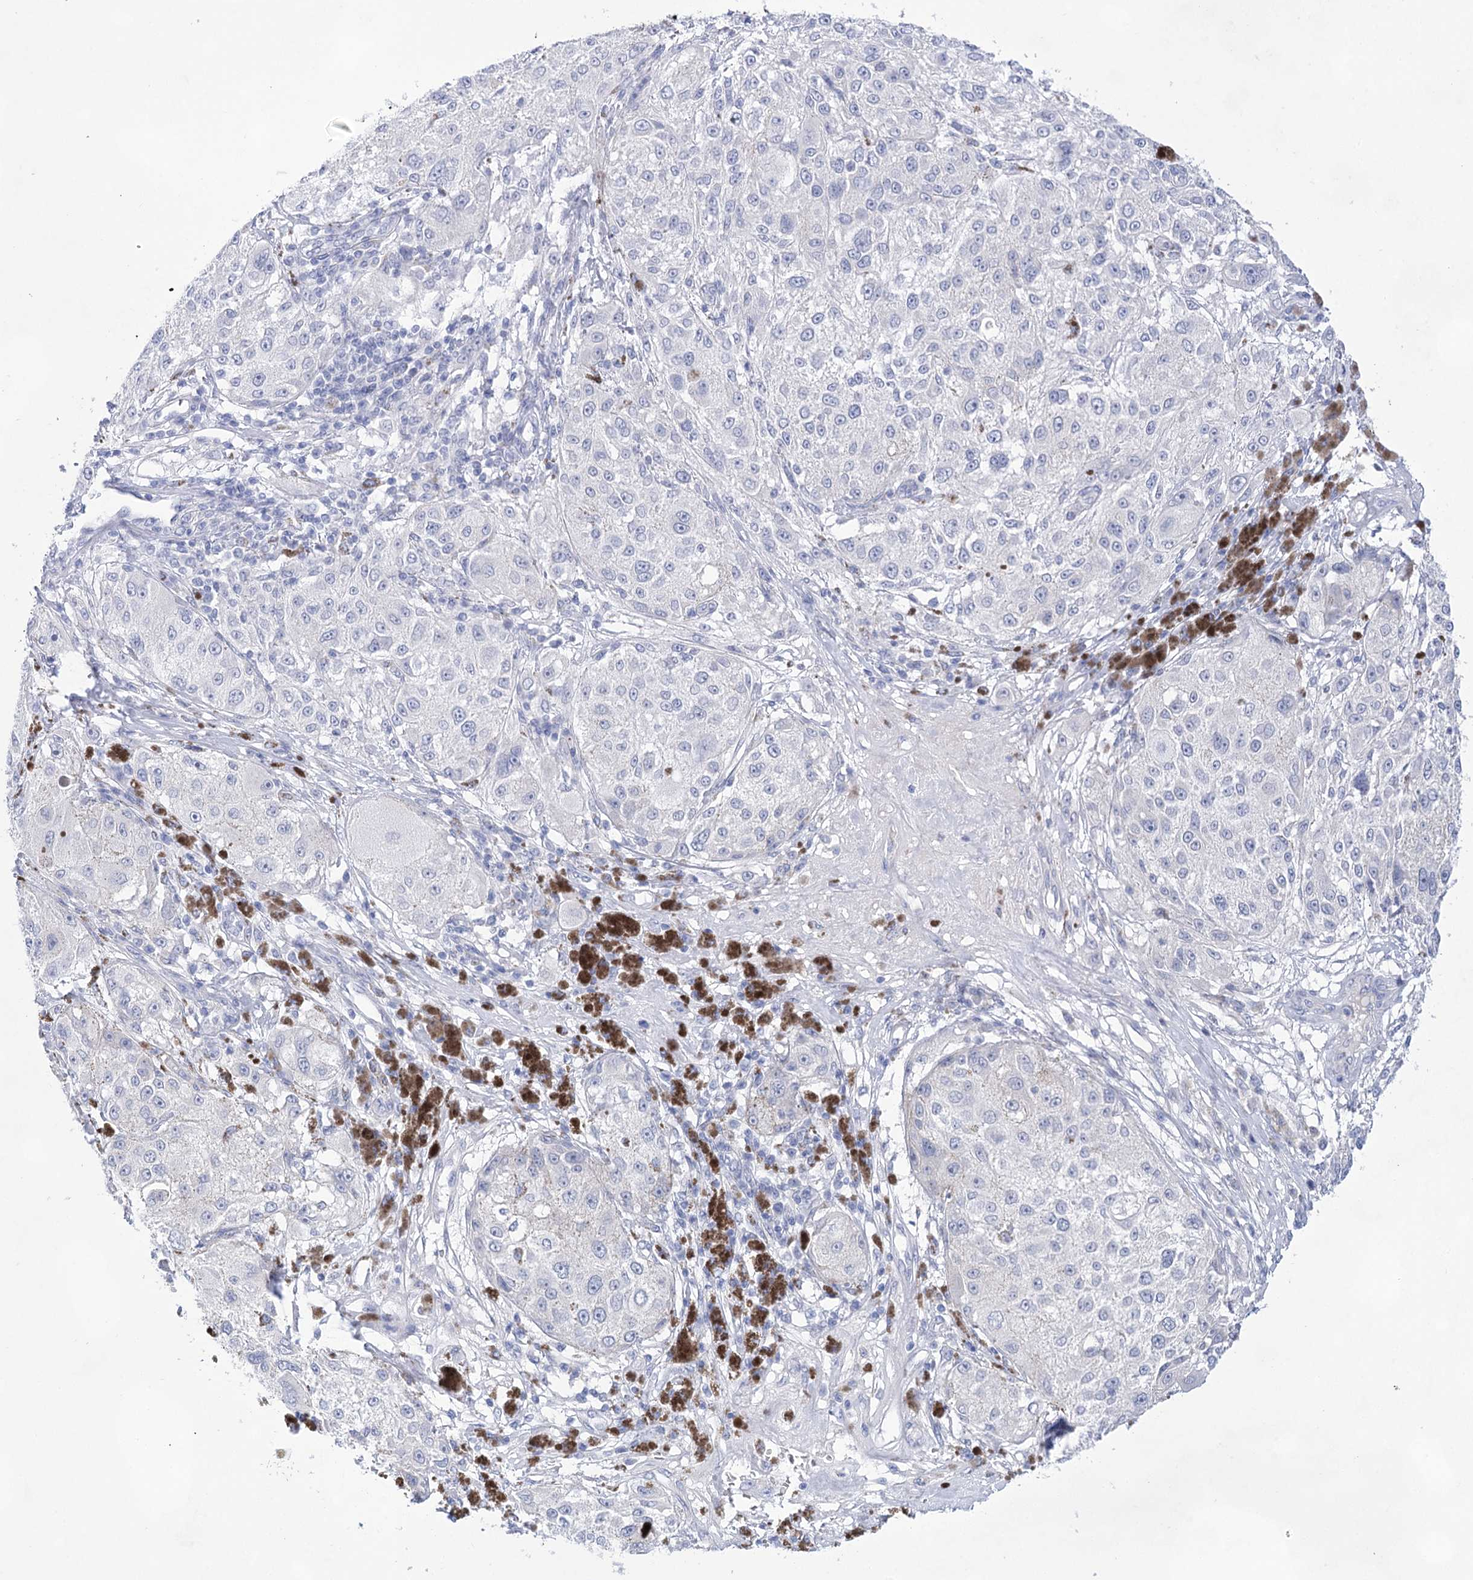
{"staining": {"intensity": "negative", "quantity": "none", "location": "none"}, "tissue": "melanoma", "cell_type": "Tumor cells", "image_type": "cancer", "snomed": [{"axis": "morphology", "description": "Necrosis, NOS"}, {"axis": "morphology", "description": "Malignant melanoma, NOS"}, {"axis": "topography", "description": "Skin"}], "caption": "The immunohistochemistry photomicrograph has no significant positivity in tumor cells of melanoma tissue. The staining is performed using DAB (3,3'-diaminobenzidine) brown chromogen with nuclei counter-stained in using hematoxylin.", "gene": "LALBA", "patient": {"sex": "female", "age": 87}}